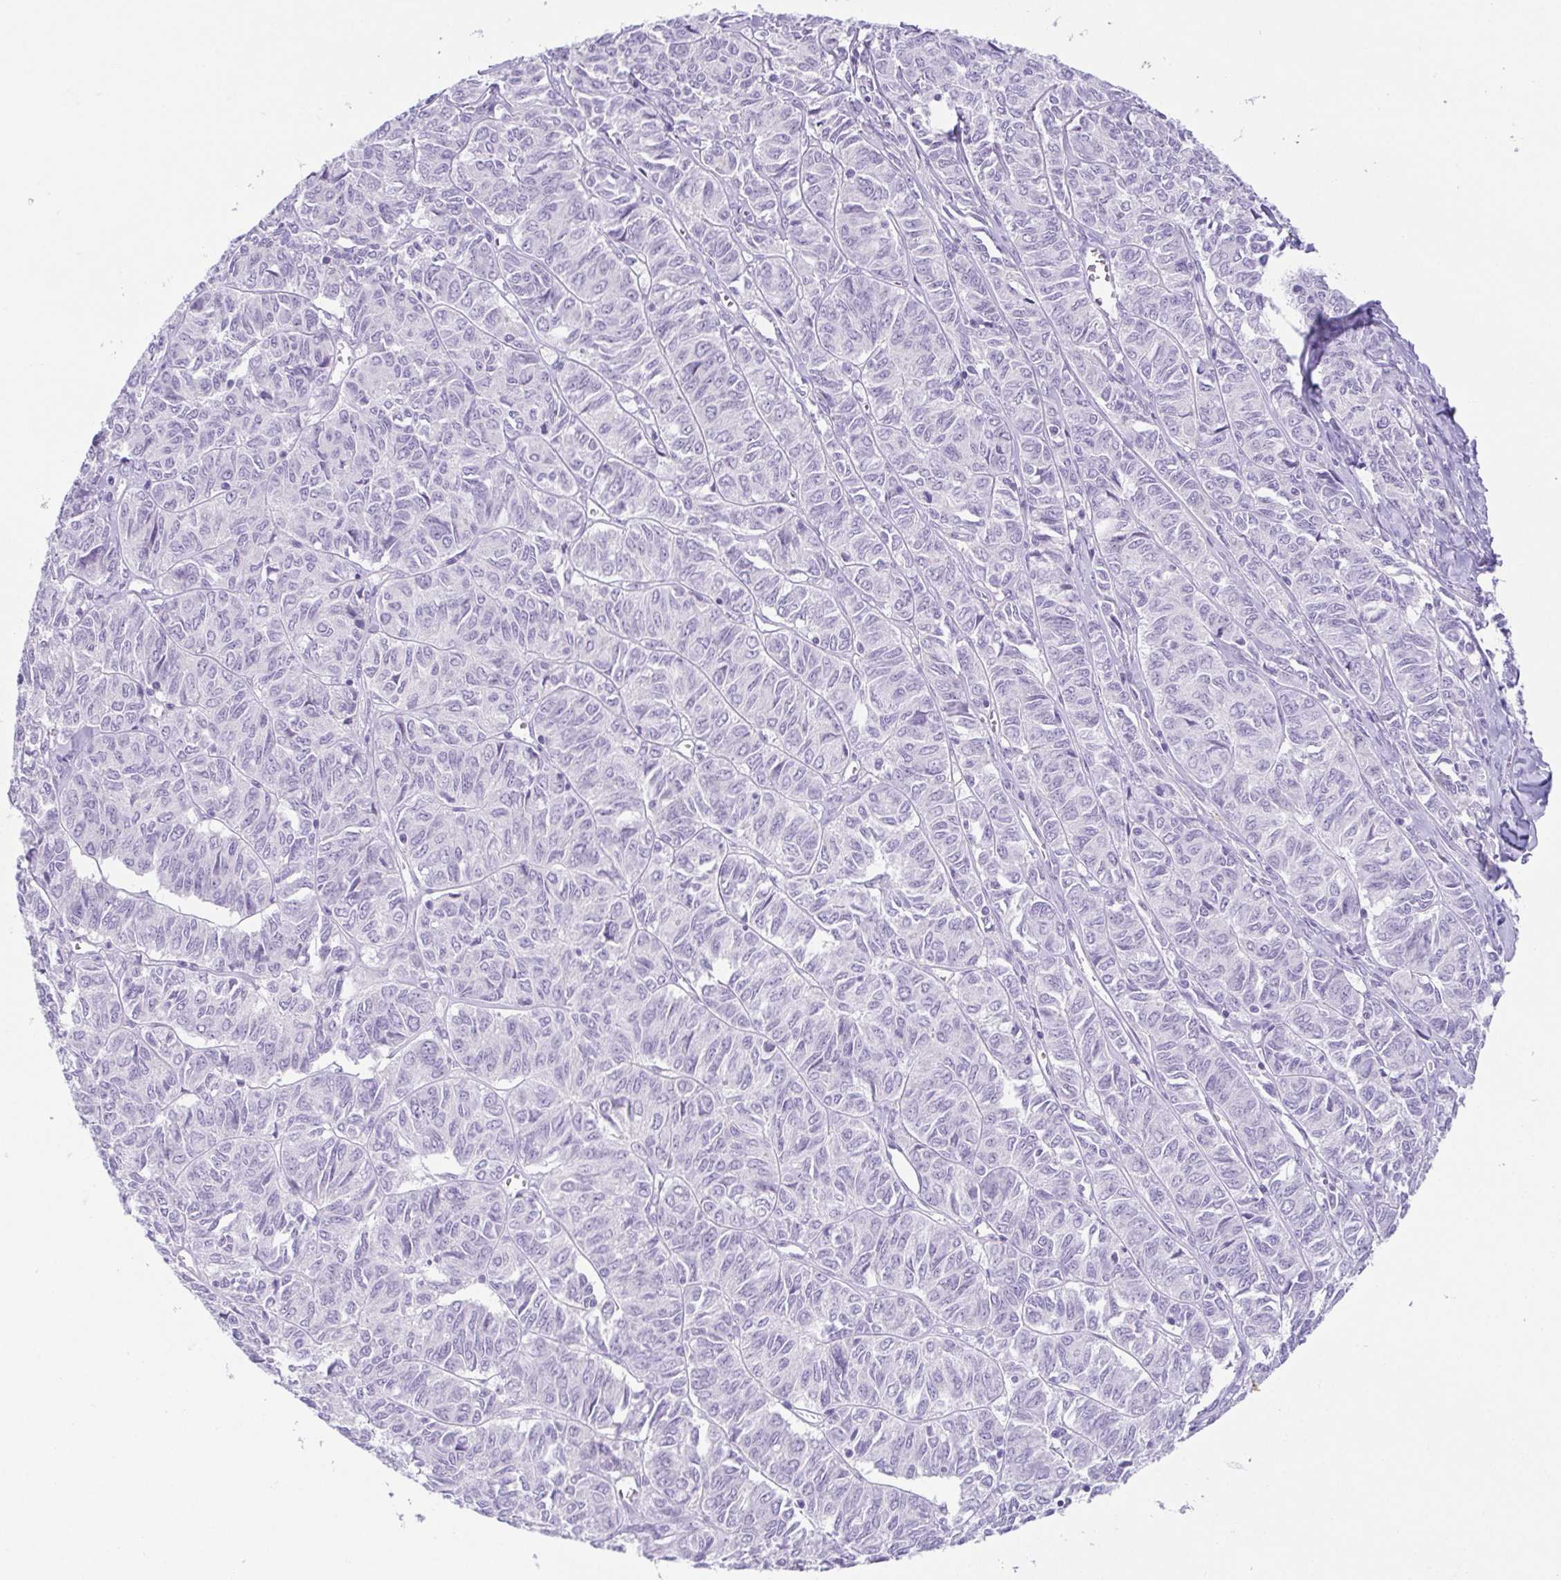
{"staining": {"intensity": "negative", "quantity": "none", "location": "none"}, "tissue": "ovarian cancer", "cell_type": "Tumor cells", "image_type": "cancer", "snomed": [{"axis": "morphology", "description": "Carcinoma, endometroid"}, {"axis": "topography", "description": "Ovary"}], "caption": "The histopathology image displays no staining of tumor cells in ovarian cancer.", "gene": "SPATA4", "patient": {"sex": "female", "age": 80}}